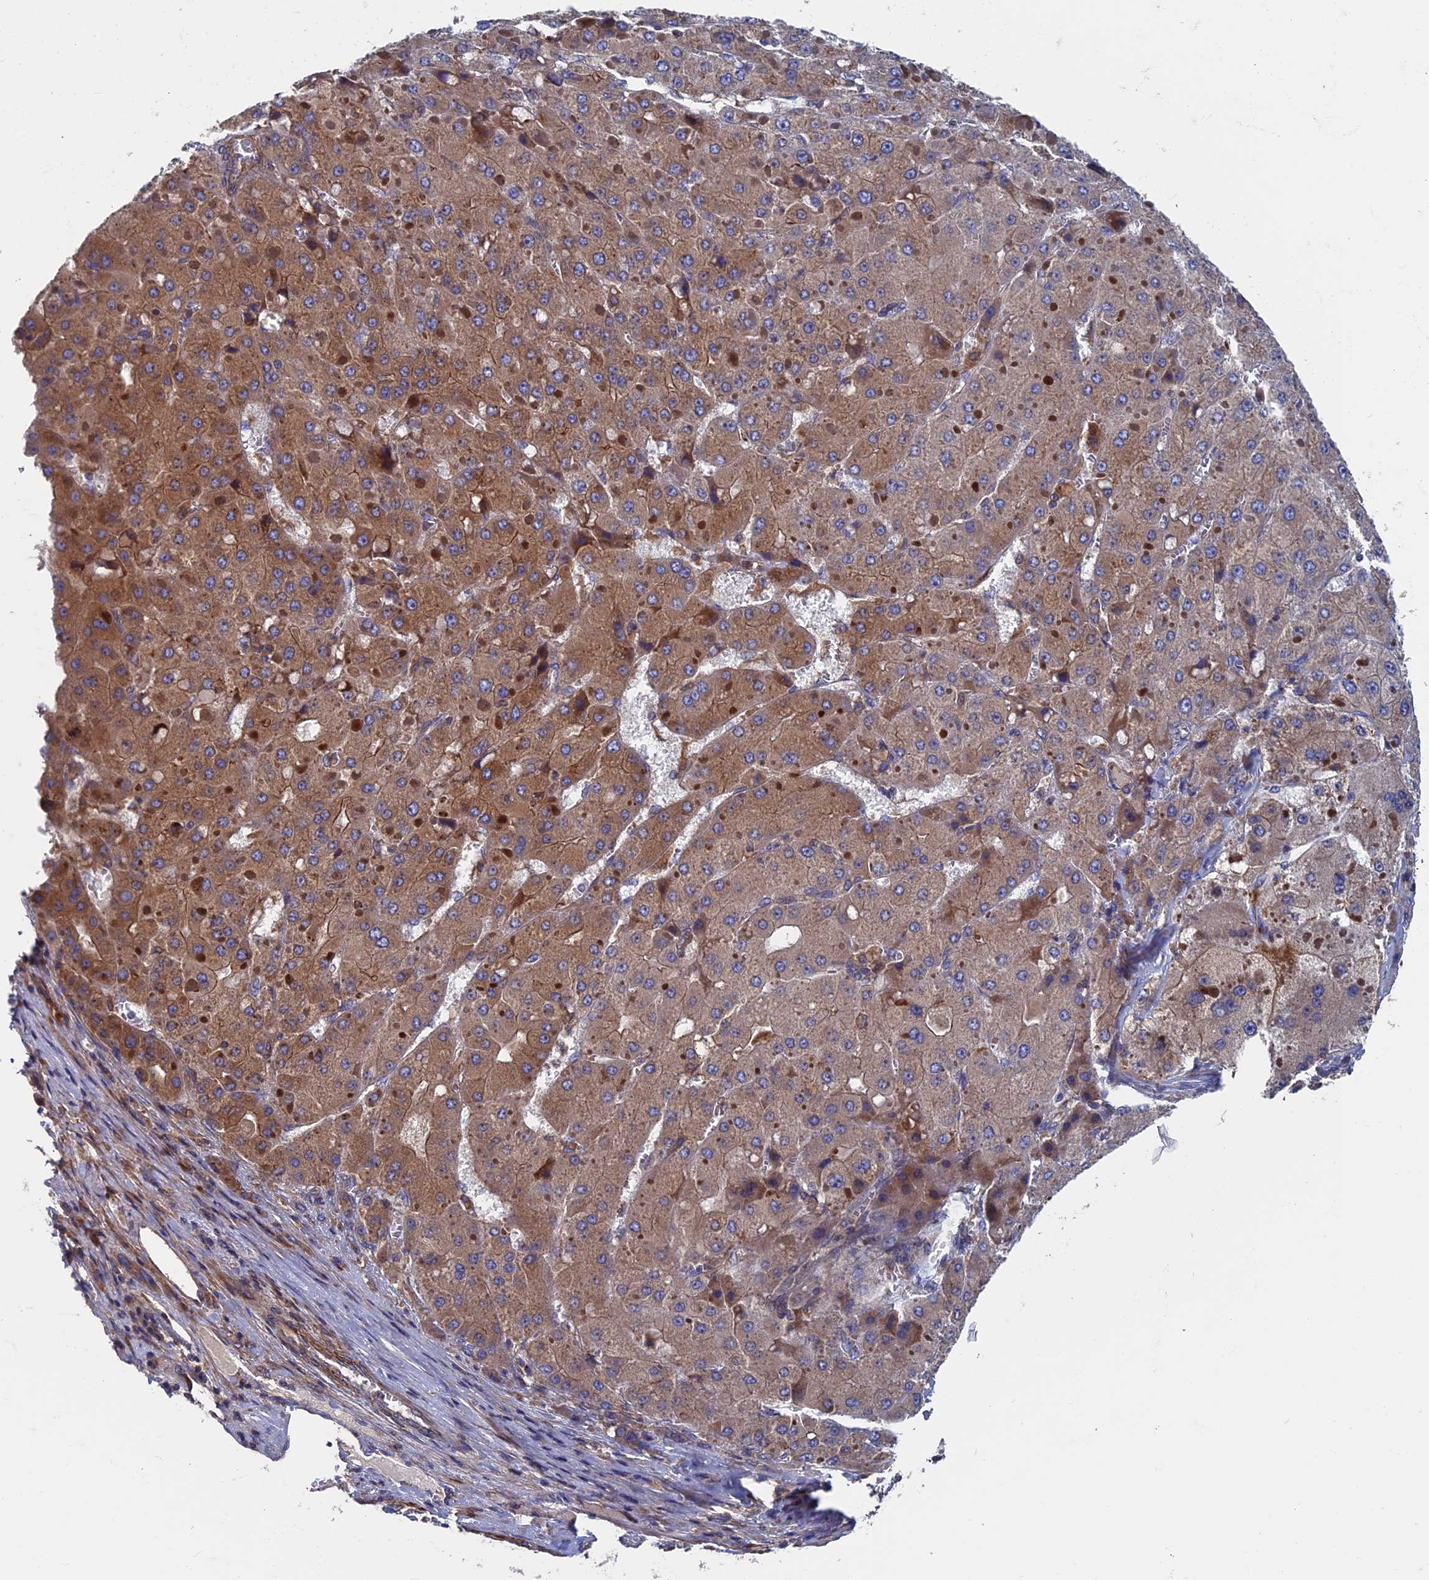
{"staining": {"intensity": "moderate", "quantity": ">75%", "location": "cytoplasmic/membranous"}, "tissue": "liver cancer", "cell_type": "Tumor cells", "image_type": "cancer", "snomed": [{"axis": "morphology", "description": "Carcinoma, Hepatocellular, NOS"}, {"axis": "topography", "description": "Liver"}], "caption": "Immunohistochemical staining of liver hepatocellular carcinoma shows medium levels of moderate cytoplasmic/membranous protein expression in about >75% of tumor cells.", "gene": "DNAJC3", "patient": {"sex": "female", "age": 73}}